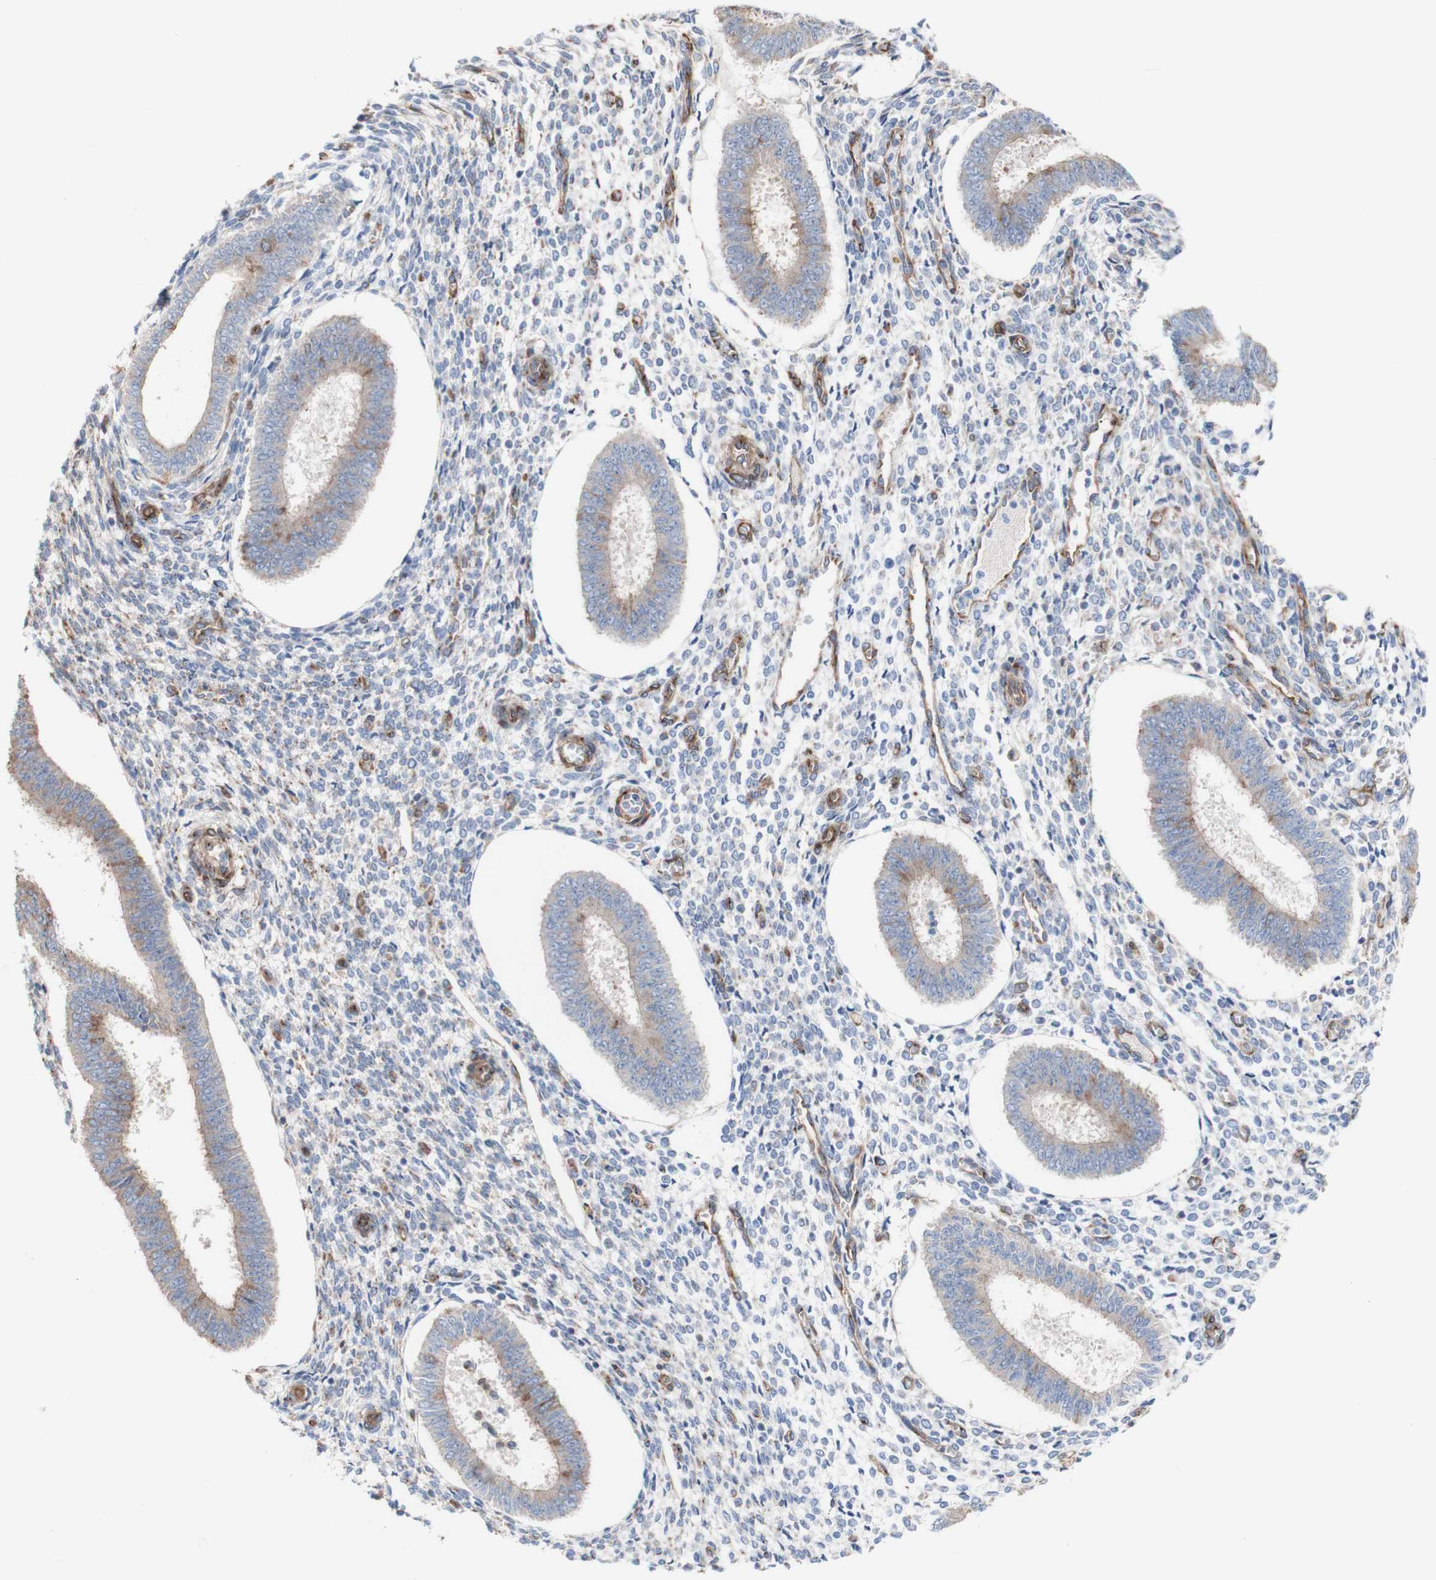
{"staining": {"intensity": "weak", "quantity": "25%-75%", "location": "cytoplasmic/membranous"}, "tissue": "endometrium", "cell_type": "Cells in endometrial stroma", "image_type": "normal", "snomed": [{"axis": "morphology", "description": "Normal tissue, NOS"}, {"axis": "topography", "description": "Endometrium"}], "caption": "Immunohistochemistry histopathology image of unremarkable endometrium: endometrium stained using IHC displays low levels of weak protein expression localized specifically in the cytoplasmic/membranous of cells in endometrial stroma, appearing as a cytoplasmic/membranous brown color.", "gene": "LRIG3", "patient": {"sex": "female", "age": 35}}